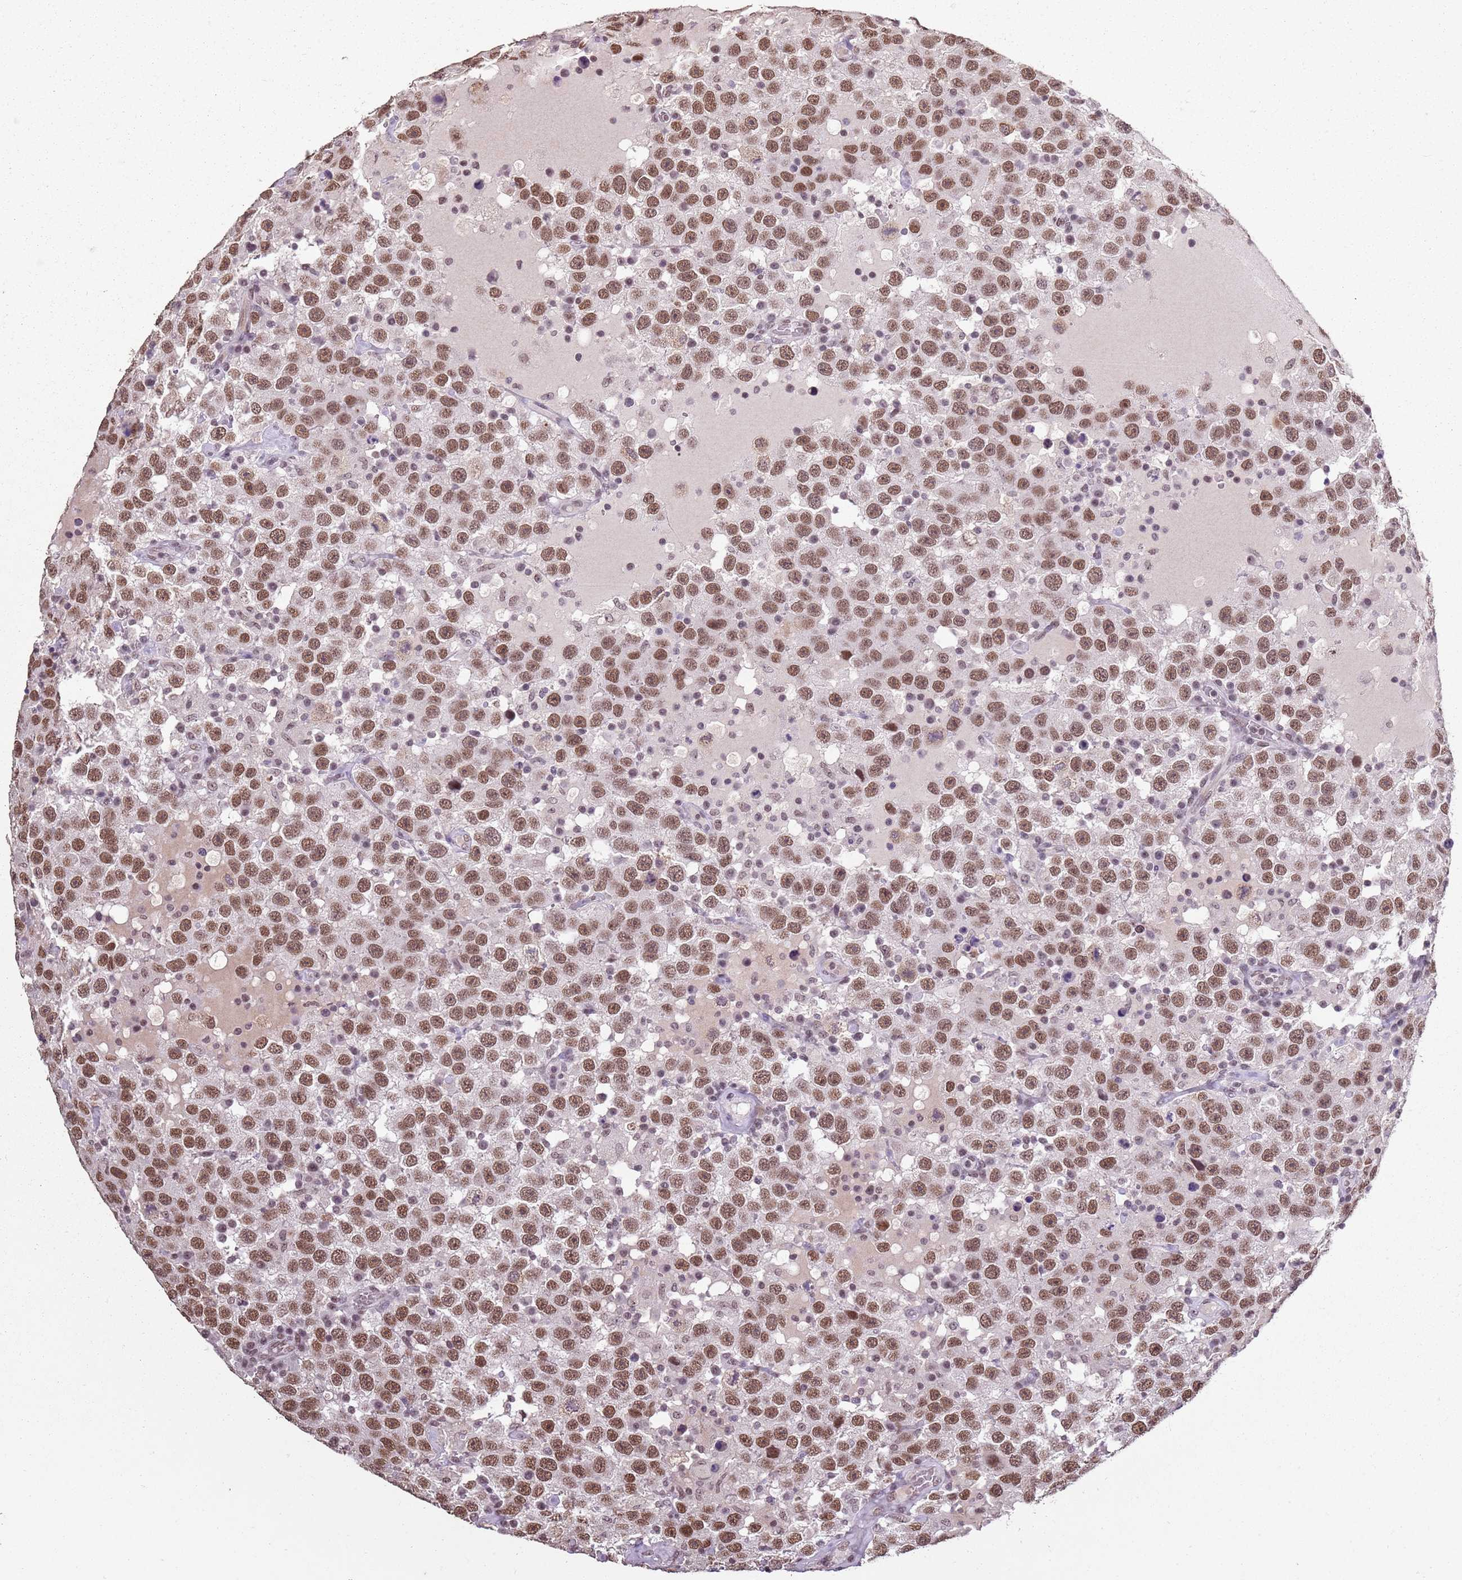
{"staining": {"intensity": "moderate", "quantity": ">75%", "location": "nuclear"}, "tissue": "testis cancer", "cell_type": "Tumor cells", "image_type": "cancer", "snomed": [{"axis": "morphology", "description": "Seminoma, NOS"}, {"axis": "topography", "description": "Testis"}], "caption": "Immunohistochemistry (IHC) image of seminoma (testis) stained for a protein (brown), which shows medium levels of moderate nuclear staining in about >75% of tumor cells.", "gene": "ARL14EP", "patient": {"sex": "male", "age": 41}}